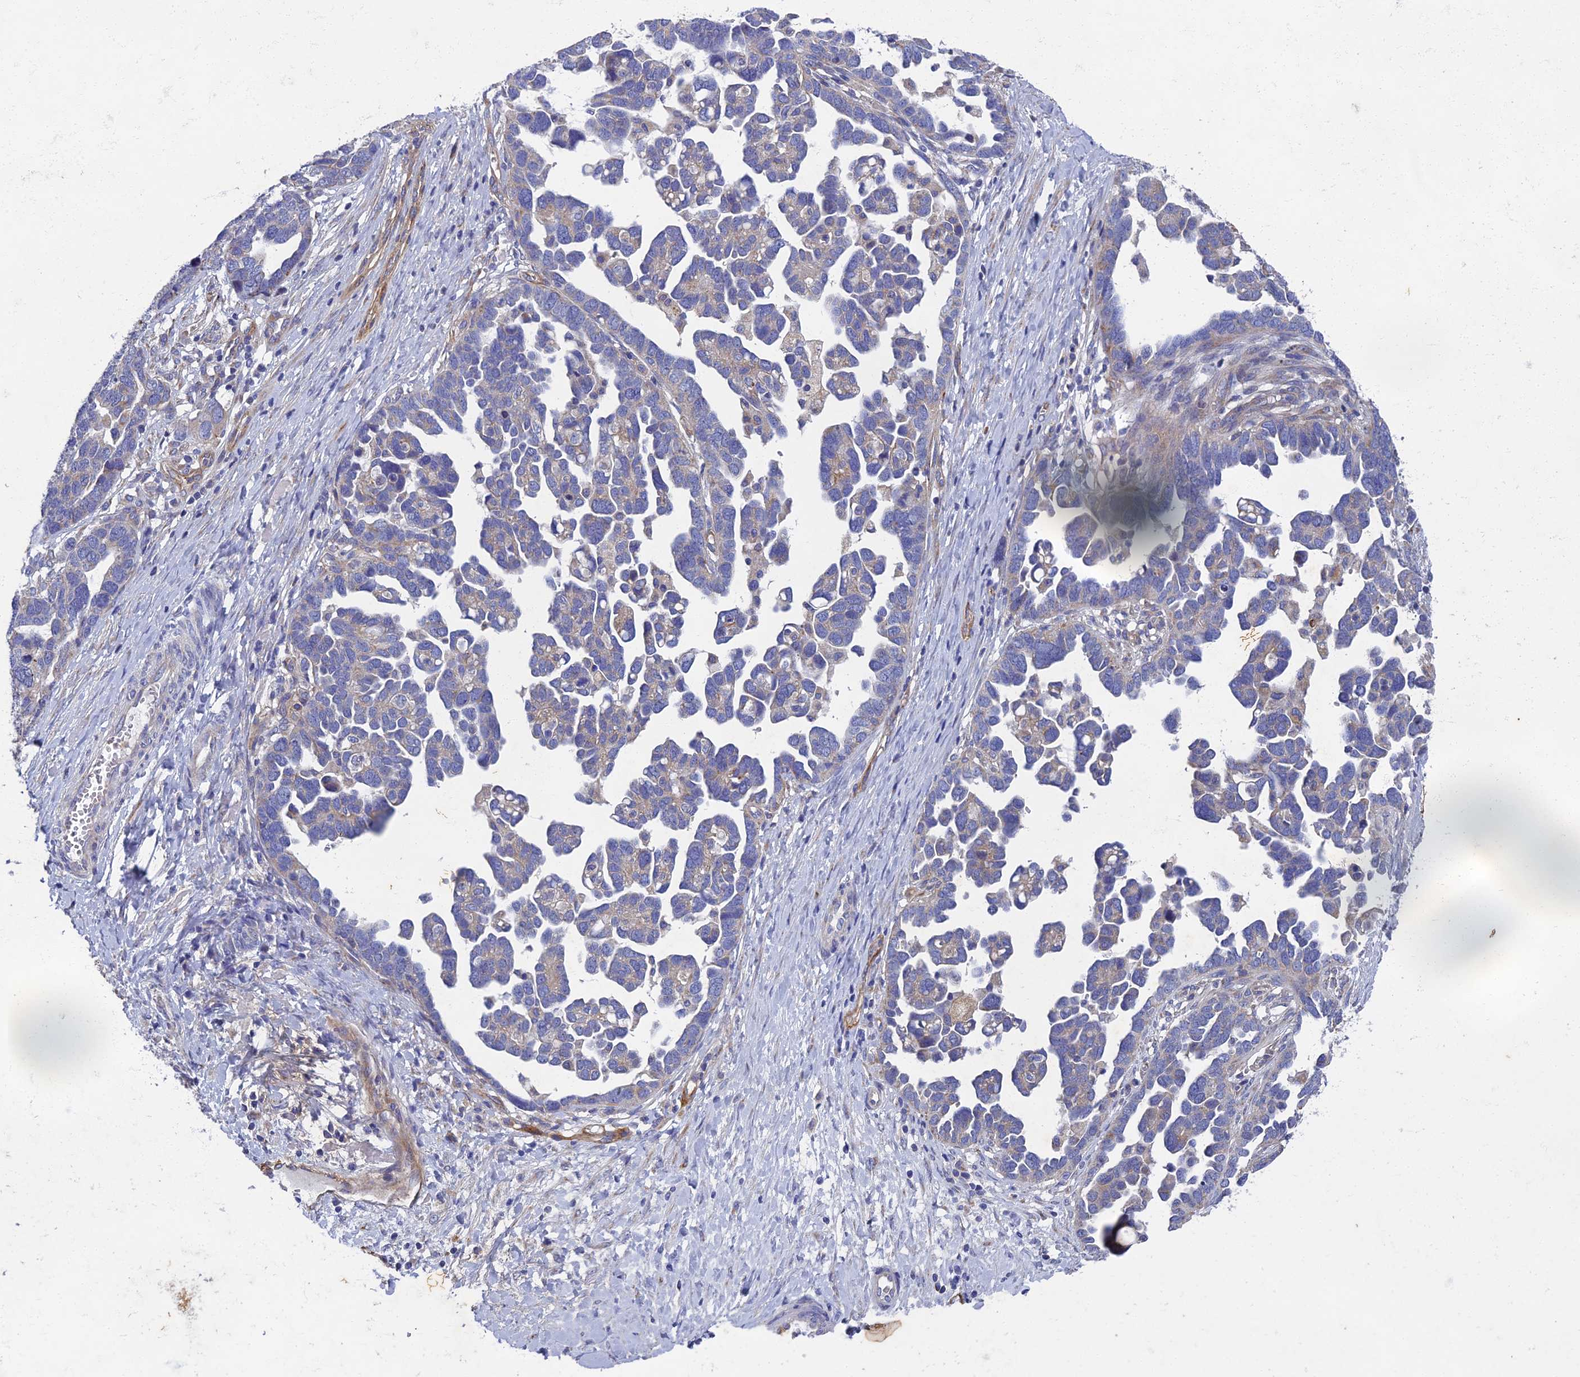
{"staining": {"intensity": "negative", "quantity": "none", "location": "none"}, "tissue": "ovarian cancer", "cell_type": "Tumor cells", "image_type": "cancer", "snomed": [{"axis": "morphology", "description": "Cystadenocarcinoma, serous, NOS"}, {"axis": "topography", "description": "Ovary"}], "caption": "The IHC image has no significant staining in tumor cells of ovarian serous cystadenocarcinoma tissue. (DAB immunohistochemistry, high magnification).", "gene": "RNASEK", "patient": {"sex": "female", "age": 54}}